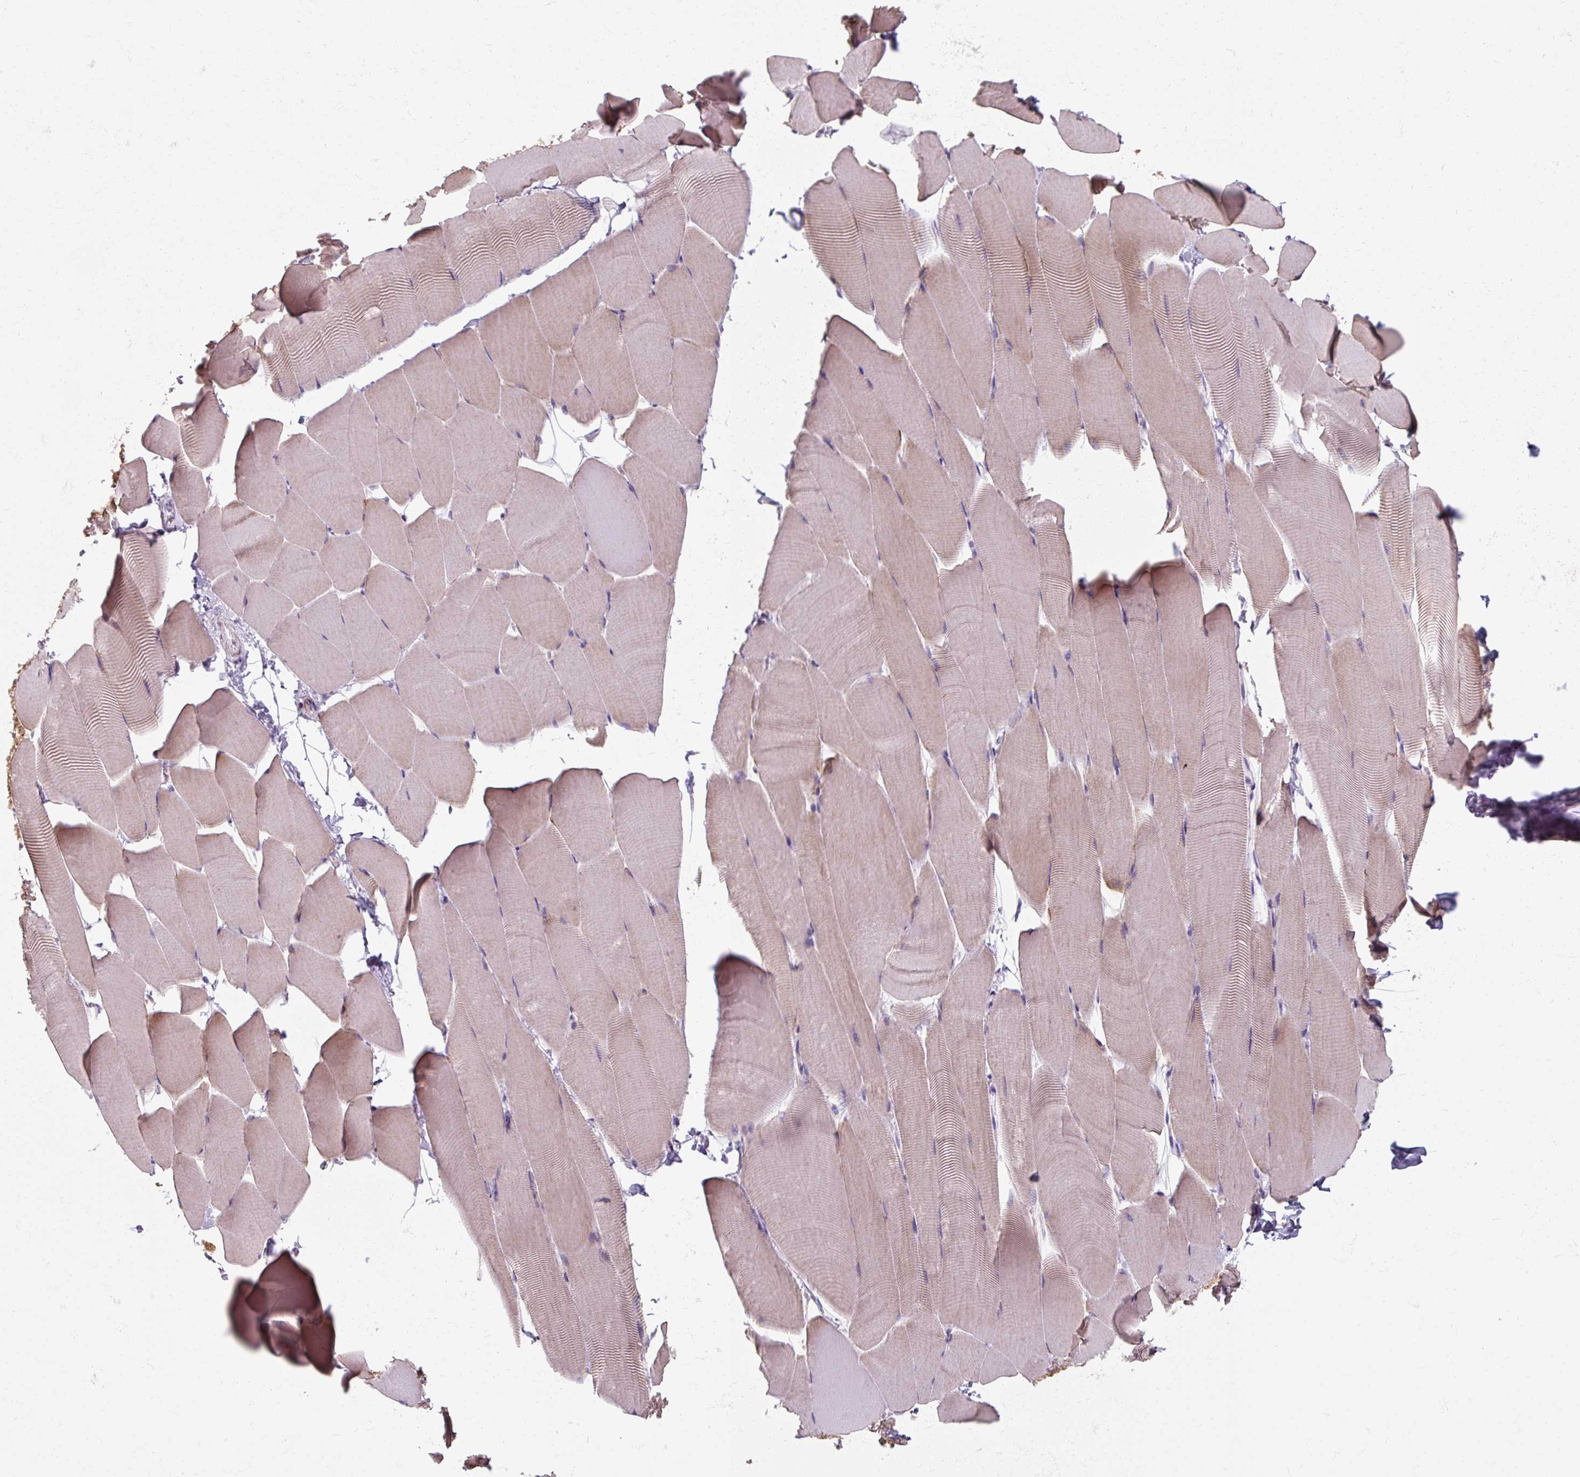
{"staining": {"intensity": "weak", "quantity": "25%-75%", "location": "cytoplasmic/membranous"}, "tissue": "skeletal muscle", "cell_type": "Myocytes", "image_type": "normal", "snomed": [{"axis": "morphology", "description": "Normal tissue, NOS"}, {"axis": "topography", "description": "Skeletal muscle"}], "caption": "The histopathology image reveals a brown stain indicating the presence of a protein in the cytoplasmic/membranous of myocytes in skeletal muscle.", "gene": "TSEN54", "patient": {"sex": "male", "age": 25}}